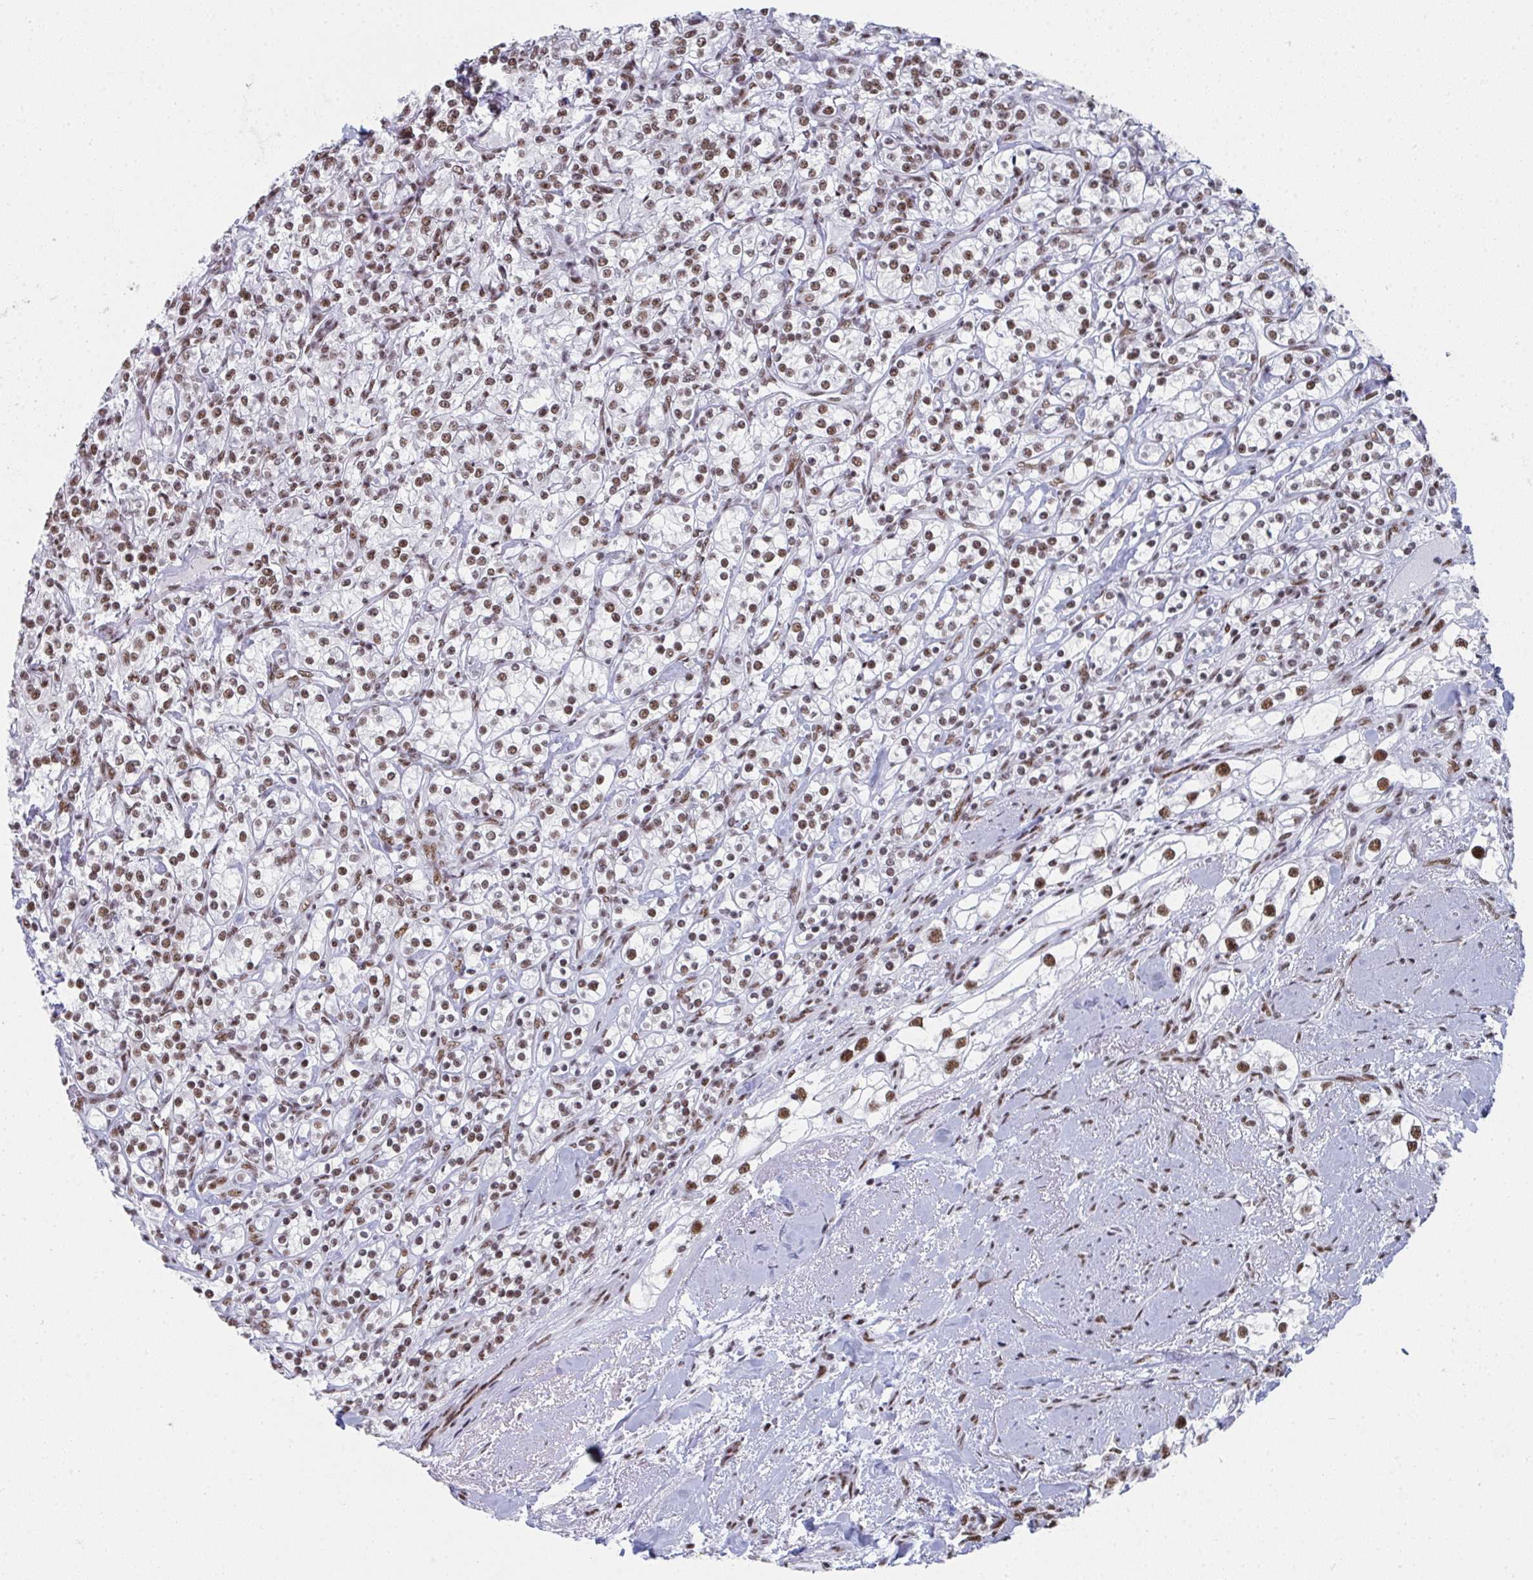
{"staining": {"intensity": "moderate", "quantity": ">75%", "location": "nuclear"}, "tissue": "renal cancer", "cell_type": "Tumor cells", "image_type": "cancer", "snomed": [{"axis": "morphology", "description": "Adenocarcinoma, NOS"}, {"axis": "topography", "description": "Kidney"}], "caption": "Renal adenocarcinoma stained with IHC shows moderate nuclear expression in approximately >75% of tumor cells. (DAB (3,3'-diaminobenzidine) IHC, brown staining for protein, blue staining for nuclei).", "gene": "SNRNP70", "patient": {"sex": "male", "age": 77}}